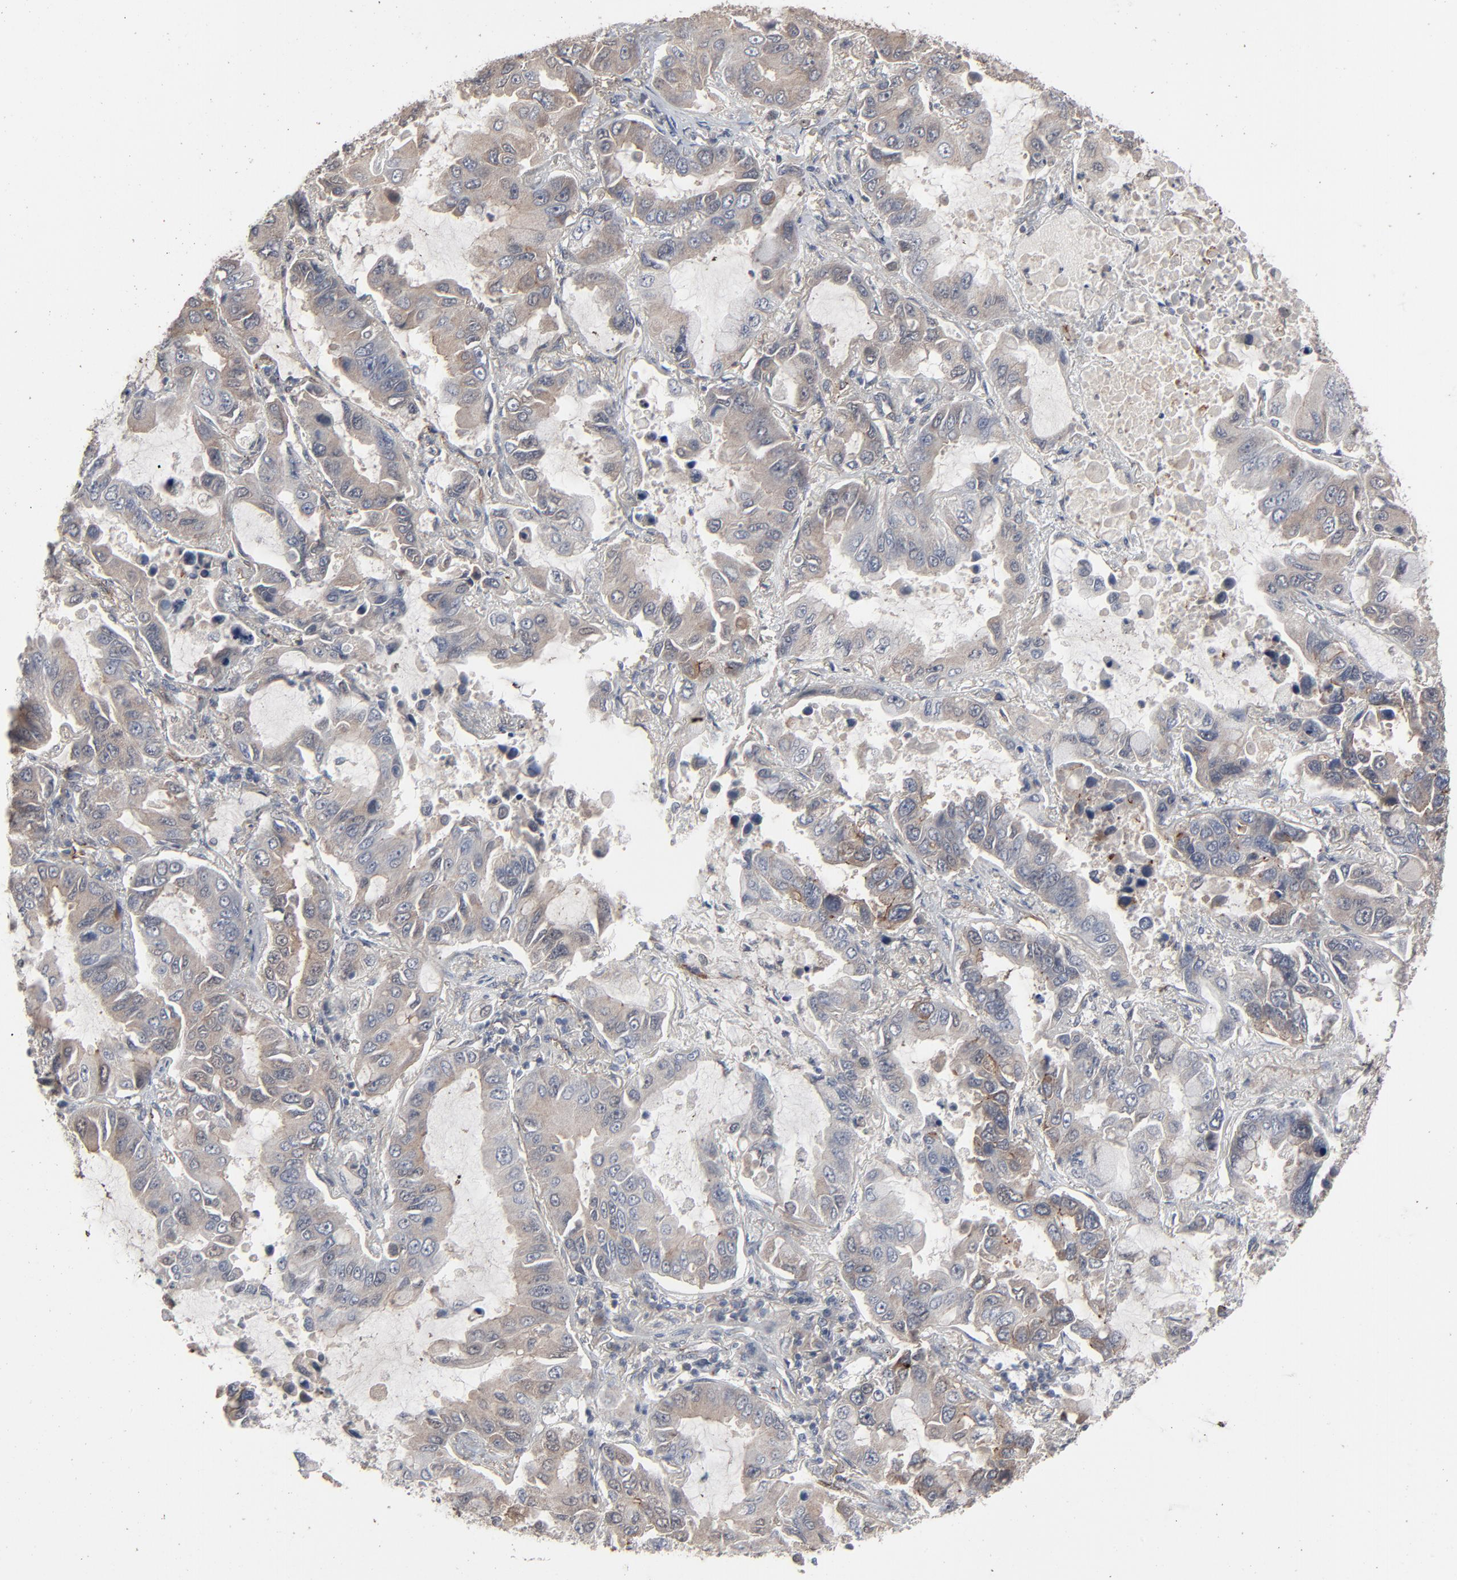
{"staining": {"intensity": "weak", "quantity": "25%-75%", "location": "cytoplasmic/membranous"}, "tissue": "lung cancer", "cell_type": "Tumor cells", "image_type": "cancer", "snomed": [{"axis": "morphology", "description": "Adenocarcinoma, NOS"}, {"axis": "topography", "description": "Lung"}], "caption": "Lung cancer tissue demonstrates weak cytoplasmic/membranous positivity in approximately 25%-75% of tumor cells, visualized by immunohistochemistry.", "gene": "JAM3", "patient": {"sex": "male", "age": 64}}